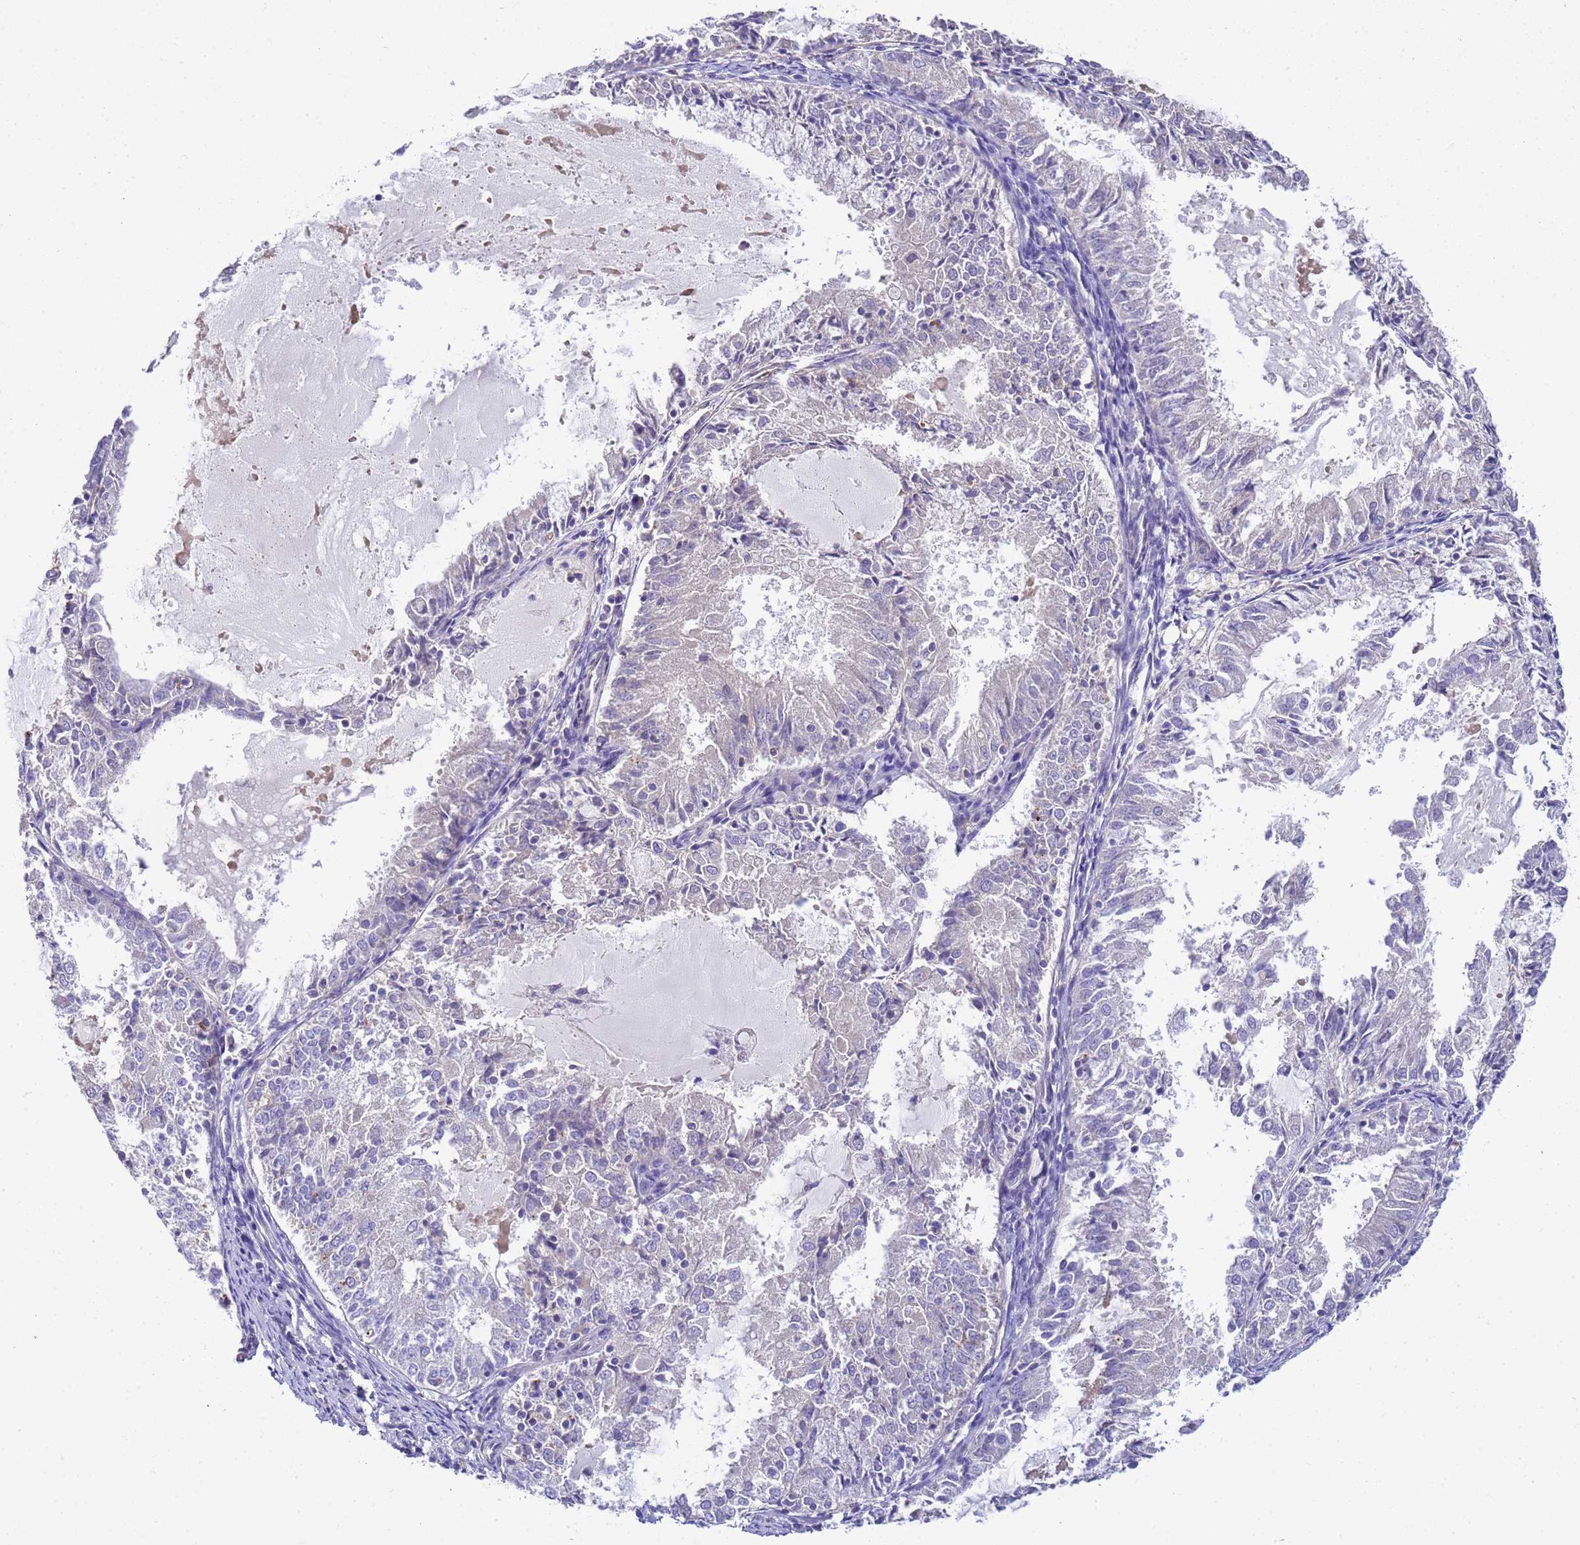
{"staining": {"intensity": "negative", "quantity": "none", "location": "none"}, "tissue": "endometrial cancer", "cell_type": "Tumor cells", "image_type": "cancer", "snomed": [{"axis": "morphology", "description": "Adenocarcinoma, NOS"}, {"axis": "topography", "description": "Endometrium"}], "caption": "Tumor cells are negative for brown protein staining in endometrial adenocarcinoma.", "gene": "TBCD", "patient": {"sex": "female", "age": 57}}